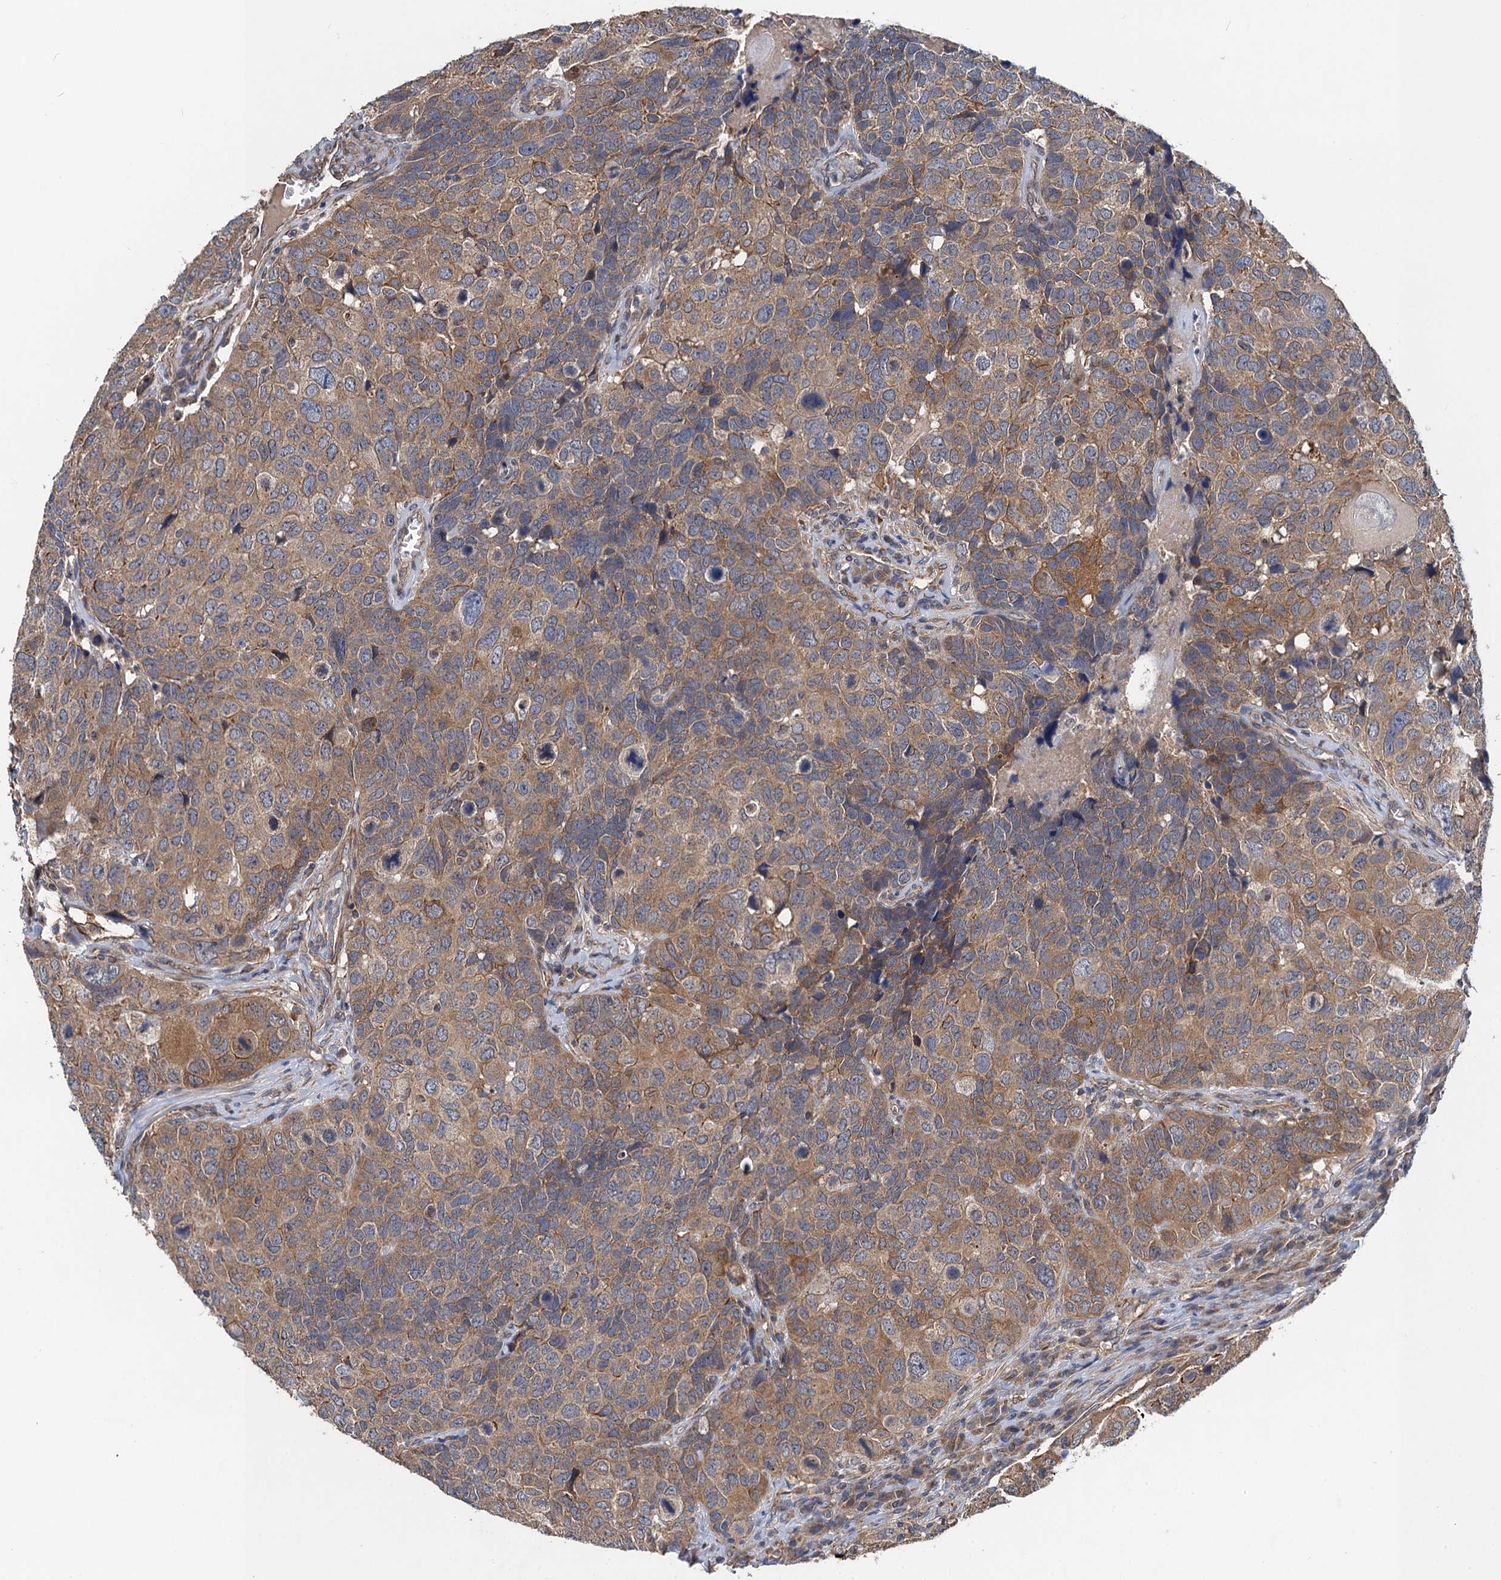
{"staining": {"intensity": "moderate", "quantity": ">75%", "location": "cytoplasmic/membranous"}, "tissue": "head and neck cancer", "cell_type": "Tumor cells", "image_type": "cancer", "snomed": [{"axis": "morphology", "description": "Squamous cell carcinoma, NOS"}, {"axis": "topography", "description": "Head-Neck"}], "caption": "Moderate cytoplasmic/membranous positivity for a protein is present in approximately >75% of tumor cells of head and neck squamous cell carcinoma using immunohistochemistry.", "gene": "PJA2", "patient": {"sex": "male", "age": 66}}